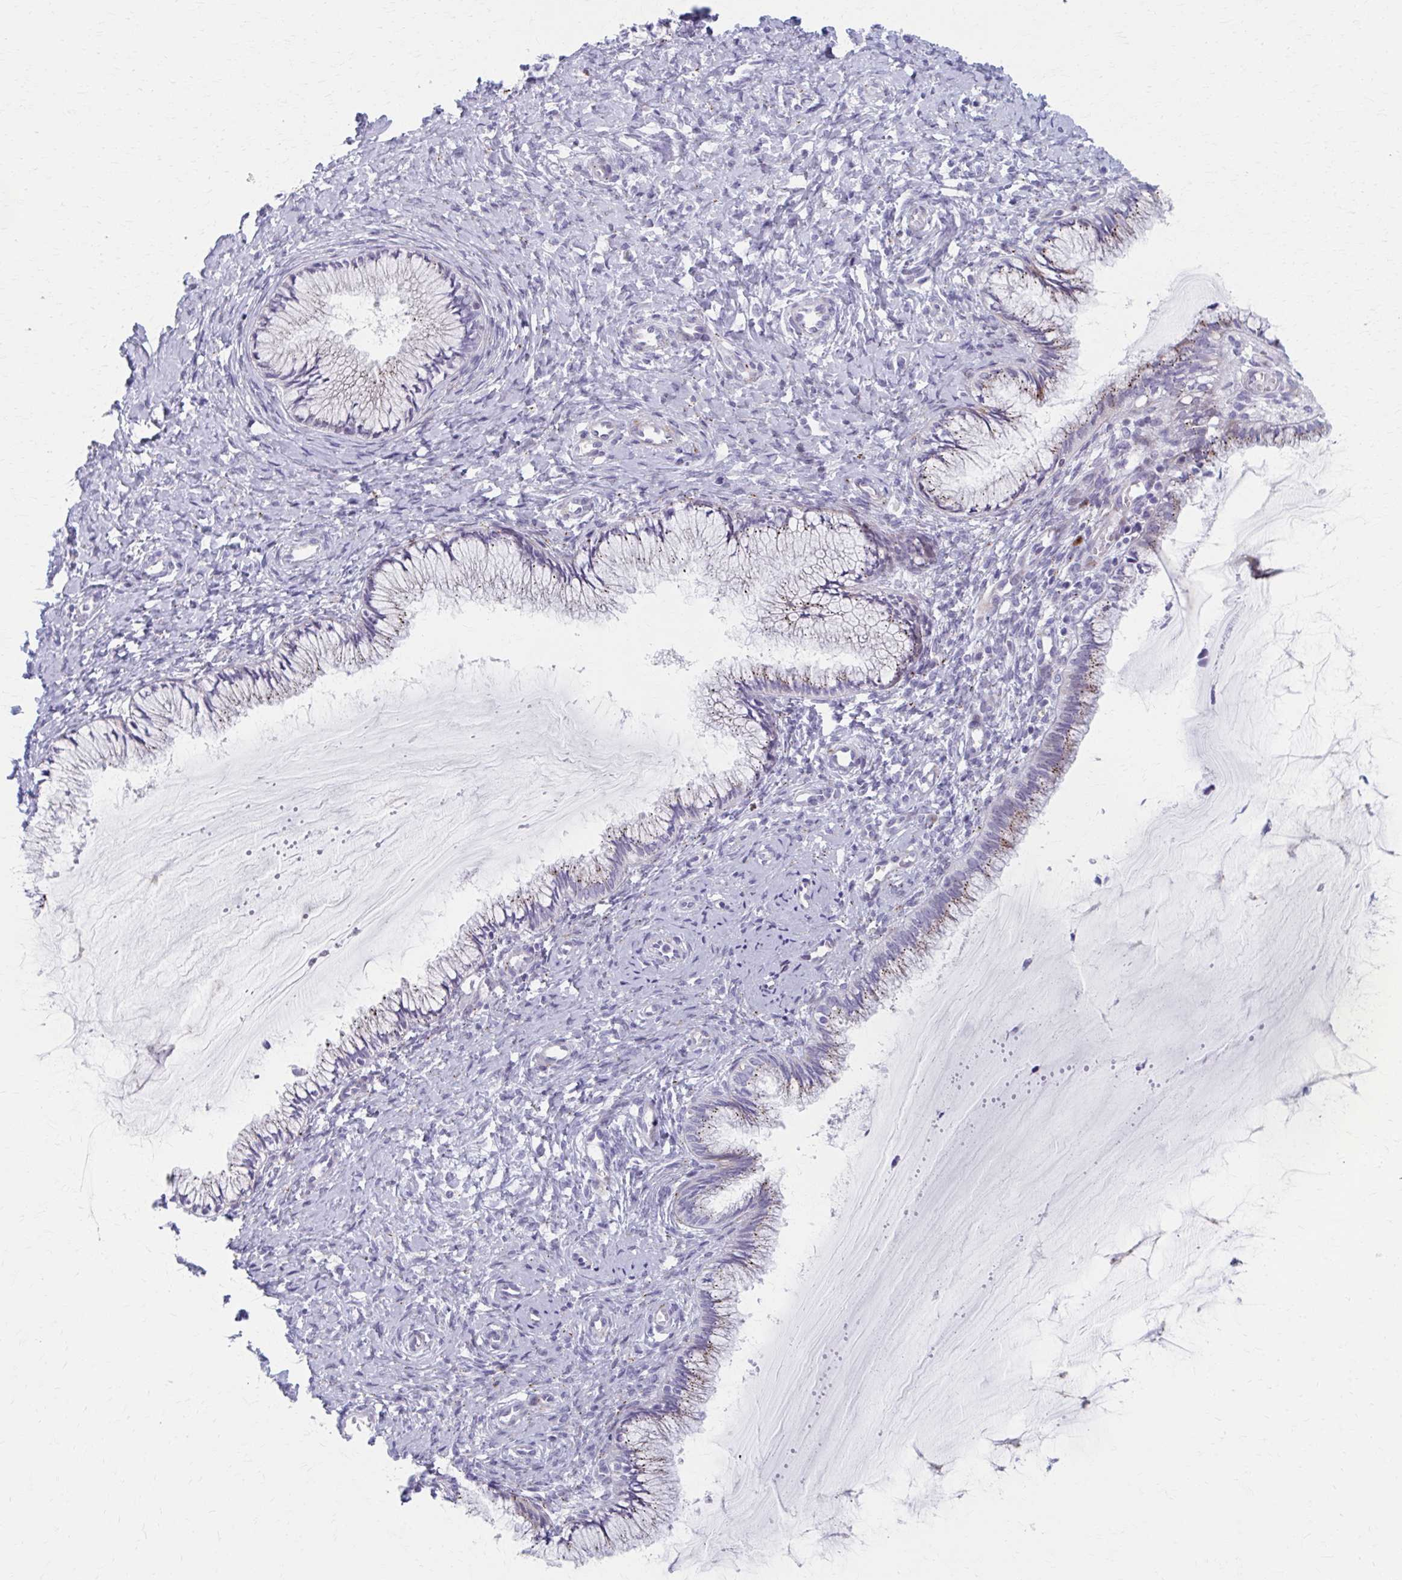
{"staining": {"intensity": "negative", "quantity": "none", "location": "none"}, "tissue": "cervix", "cell_type": "Glandular cells", "image_type": "normal", "snomed": [{"axis": "morphology", "description": "Normal tissue, NOS"}, {"axis": "topography", "description": "Cervix"}], "caption": "A photomicrograph of human cervix is negative for staining in glandular cells.", "gene": "OLFM2", "patient": {"sex": "female", "age": 37}}